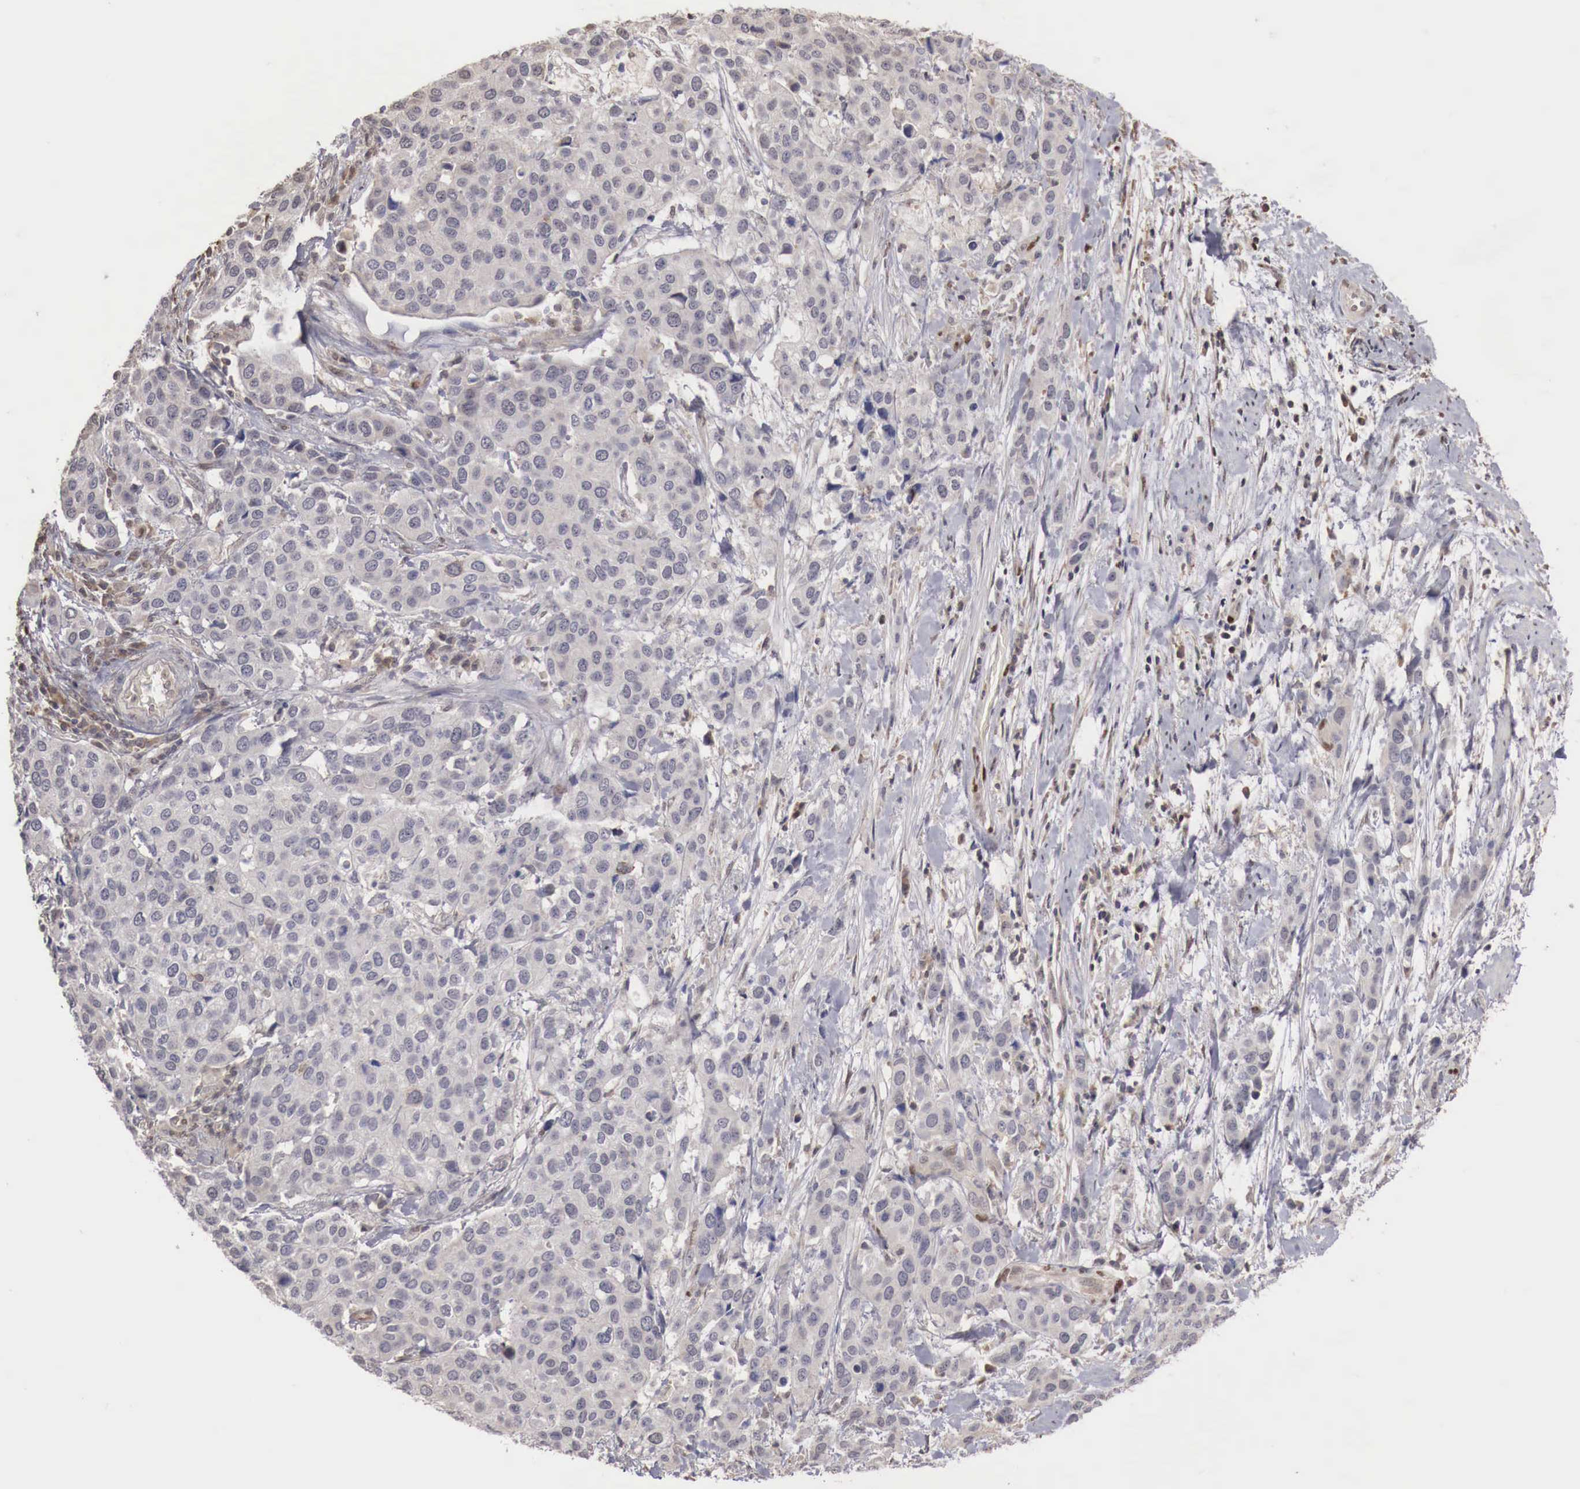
{"staining": {"intensity": "negative", "quantity": "none", "location": "none"}, "tissue": "cervical cancer", "cell_type": "Tumor cells", "image_type": "cancer", "snomed": [{"axis": "morphology", "description": "Squamous cell carcinoma, NOS"}, {"axis": "topography", "description": "Cervix"}], "caption": "There is no significant positivity in tumor cells of cervical cancer.", "gene": "KHDRBS2", "patient": {"sex": "female", "age": 54}}